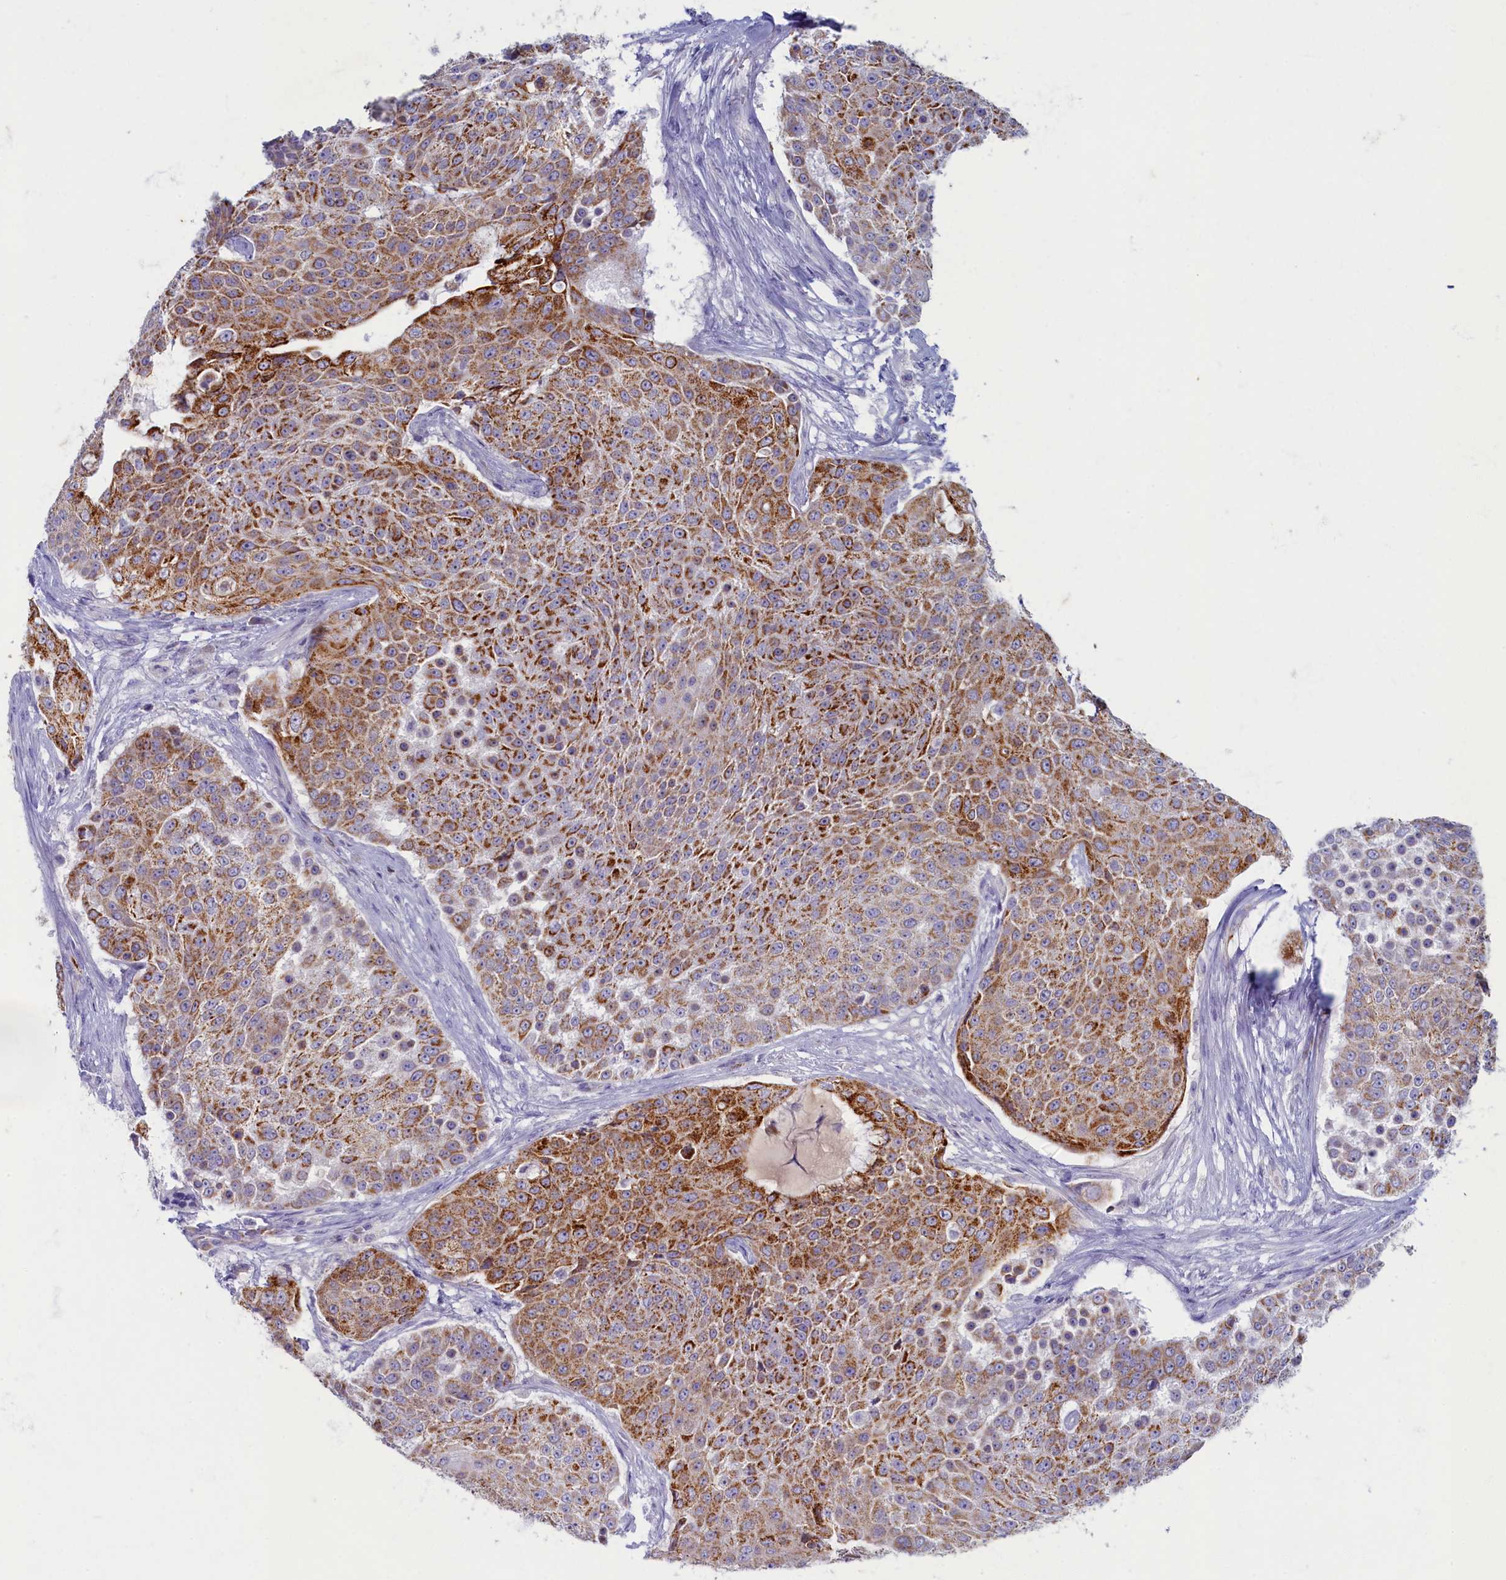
{"staining": {"intensity": "strong", "quantity": ">75%", "location": "cytoplasmic/membranous"}, "tissue": "urothelial cancer", "cell_type": "Tumor cells", "image_type": "cancer", "snomed": [{"axis": "morphology", "description": "Urothelial carcinoma, High grade"}, {"axis": "topography", "description": "Urinary bladder"}], "caption": "High-grade urothelial carcinoma stained with a protein marker shows strong staining in tumor cells.", "gene": "OCIAD2", "patient": {"sex": "female", "age": 63}}